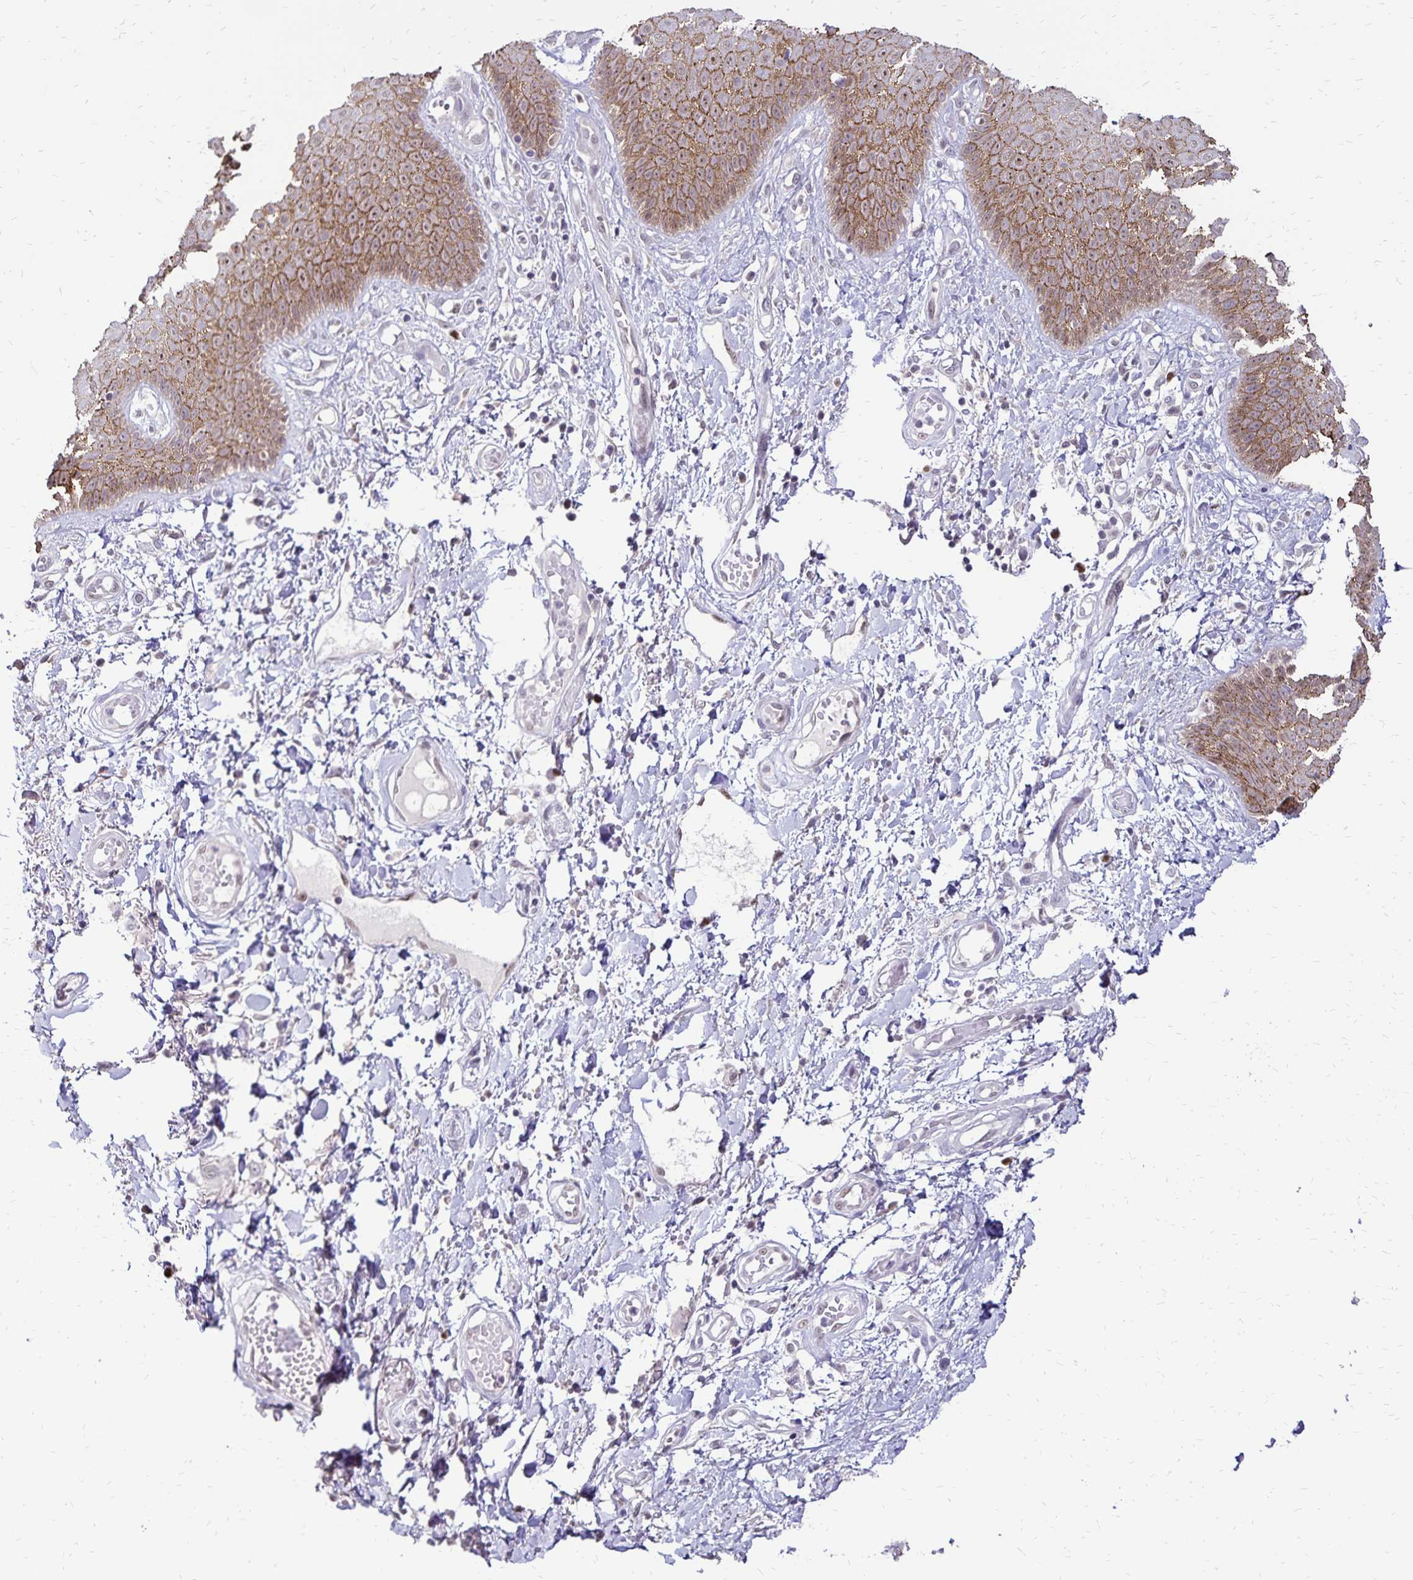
{"staining": {"intensity": "moderate", "quantity": ">75%", "location": "cytoplasmic/membranous,nuclear"}, "tissue": "skin", "cell_type": "Epidermal cells", "image_type": "normal", "snomed": [{"axis": "morphology", "description": "Normal tissue, NOS"}, {"axis": "topography", "description": "Anal"}, {"axis": "topography", "description": "Peripheral nerve tissue"}], "caption": "Protein expression analysis of normal skin displays moderate cytoplasmic/membranous,nuclear expression in about >75% of epidermal cells. Nuclei are stained in blue.", "gene": "POLB", "patient": {"sex": "male", "age": 78}}